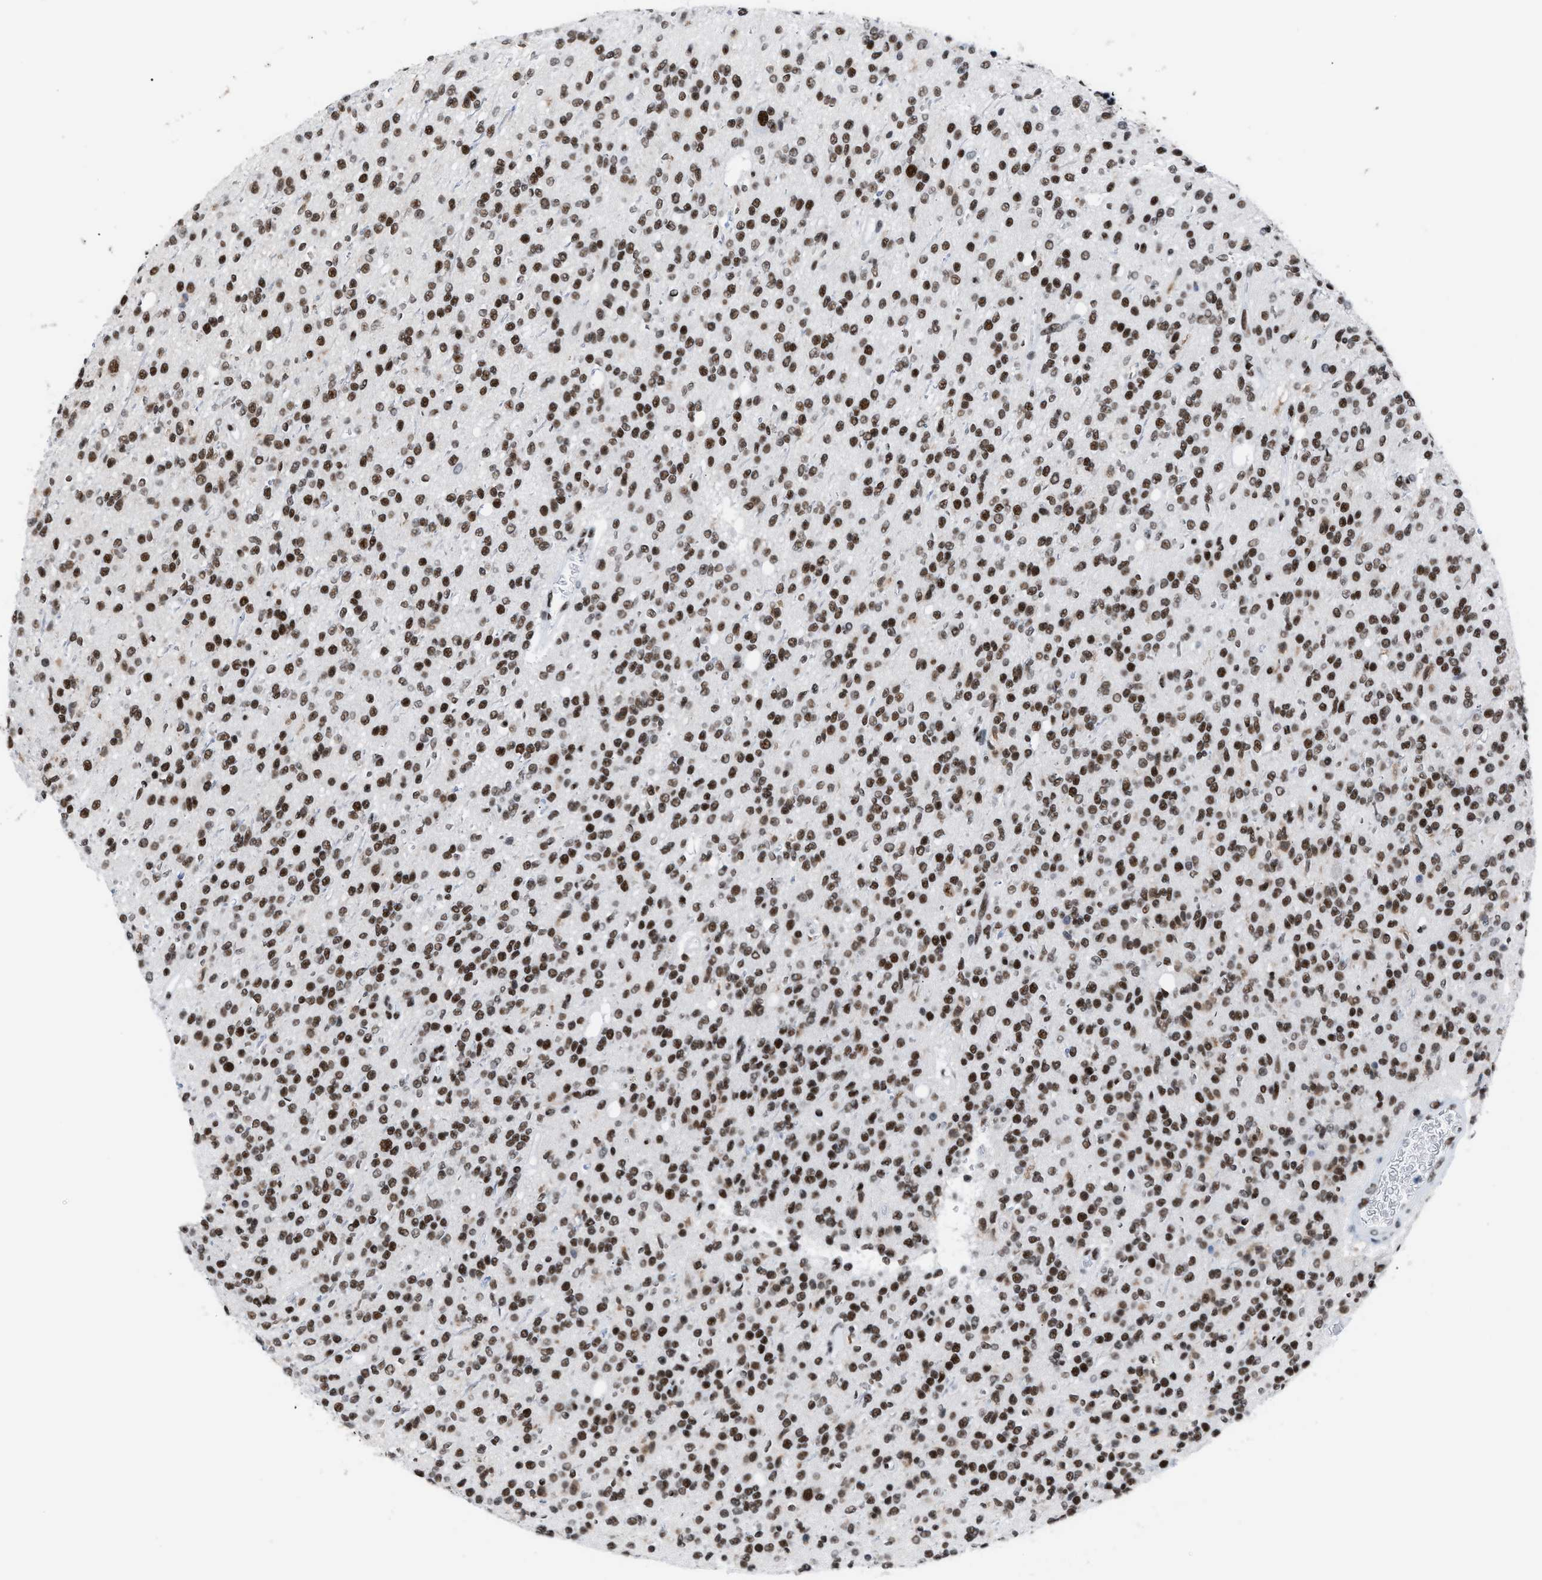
{"staining": {"intensity": "moderate", "quantity": ">75%", "location": "nuclear"}, "tissue": "glioma", "cell_type": "Tumor cells", "image_type": "cancer", "snomed": [{"axis": "morphology", "description": "Glioma, malignant, High grade"}, {"axis": "topography", "description": "Brain"}], "caption": "IHC histopathology image of neoplastic tissue: malignant glioma (high-grade) stained using immunohistochemistry (IHC) demonstrates medium levels of moderate protein expression localized specifically in the nuclear of tumor cells, appearing as a nuclear brown color.", "gene": "CCAR2", "patient": {"sex": "male", "age": 34}}